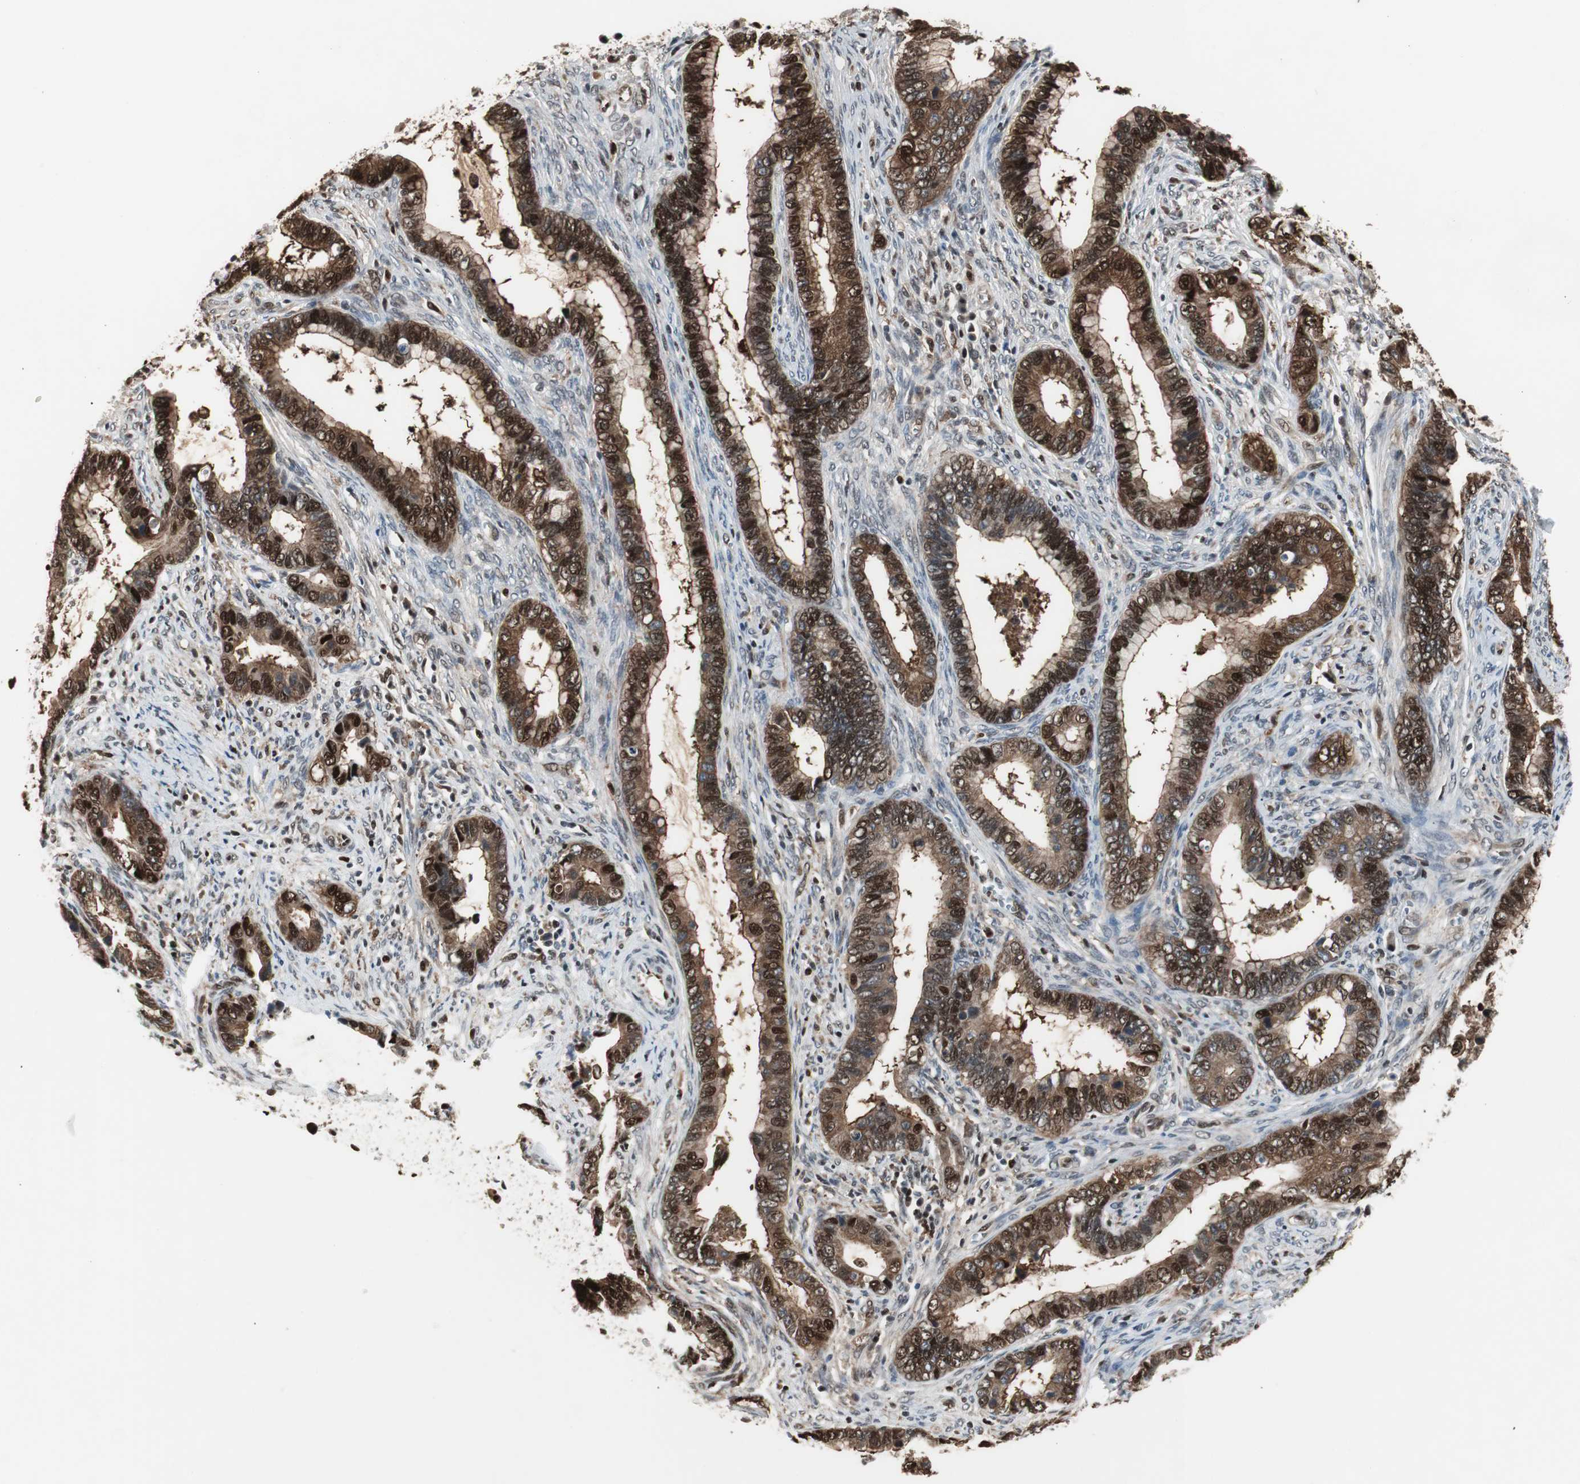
{"staining": {"intensity": "strong", "quantity": ">75%", "location": "cytoplasmic/membranous,nuclear"}, "tissue": "cervical cancer", "cell_type": "Tumor cells", "image_type": "cancer", "snomed": [{"axis": "morphology", "description": "Adenocarcinoma, NOS"}, {"axis": "topography", "description": "Cervix"}], "caption": "DAB immunohistochemical staining of human cervical cancer exhibits strong cytoplasmic/membranous and nuclear protein staining in about >75% of tumor cells.", "gene": "ACLY", "patient": {"sex": "female", "age": 44}}